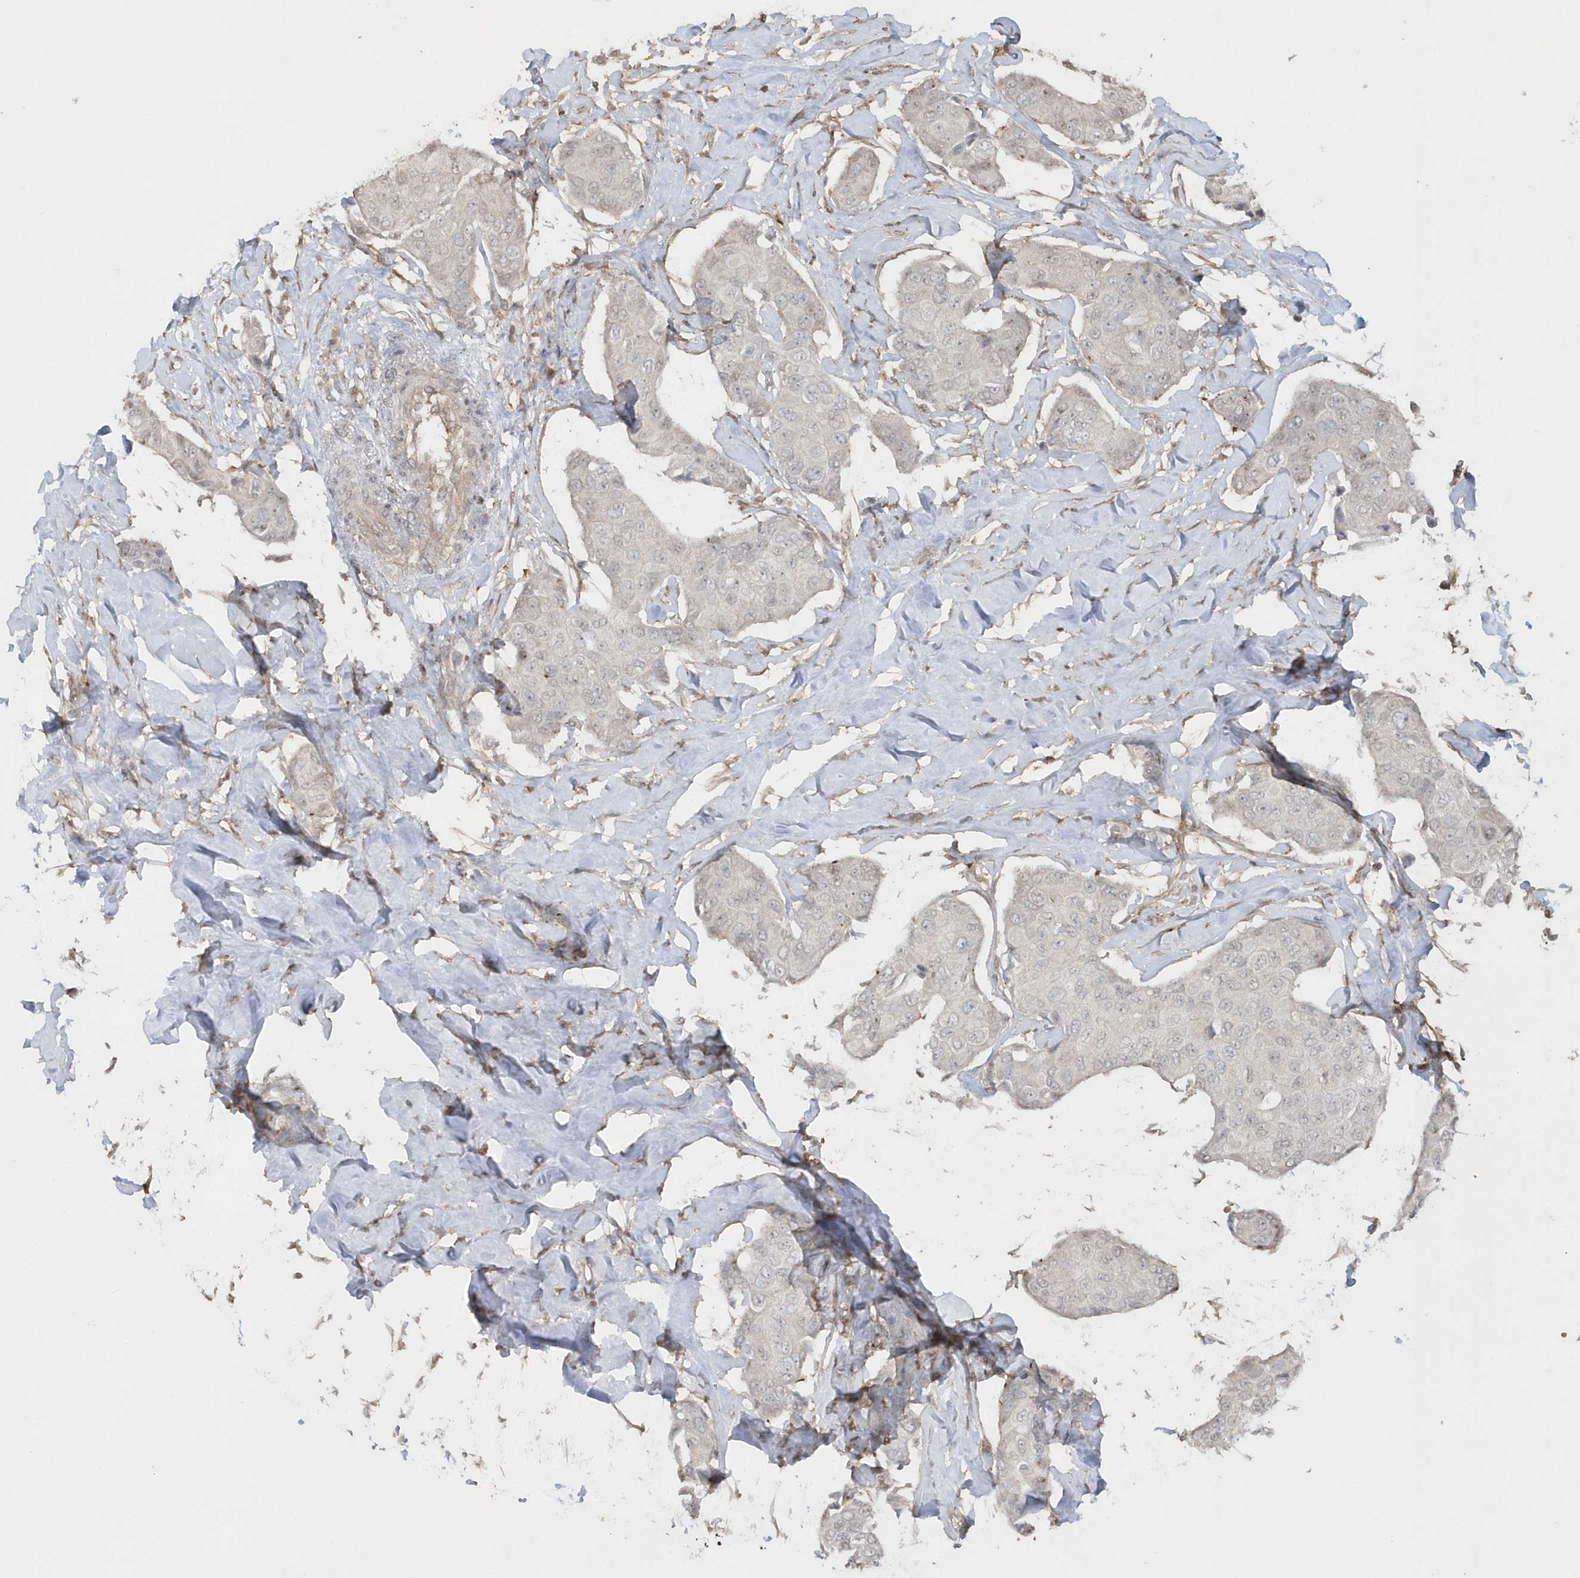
{"staining": {"intensity": "negative", "quantity": "none", "location": "none"}, "tissue": "breast cancer", "cell_type": "Tumor cells", "image_type": "cancer", "snomed": [{"axis": "morphology", "description": "Duct carcinoma"}, {"axis": "topography", "description": "Breast"}], "caption": "Photomicrograph shows no significant protein positivity in tumor cells of infiltrating ductal carcinoma (breast).", "gene": "BSN", "patient": {"sex": "female", "age": 80}}